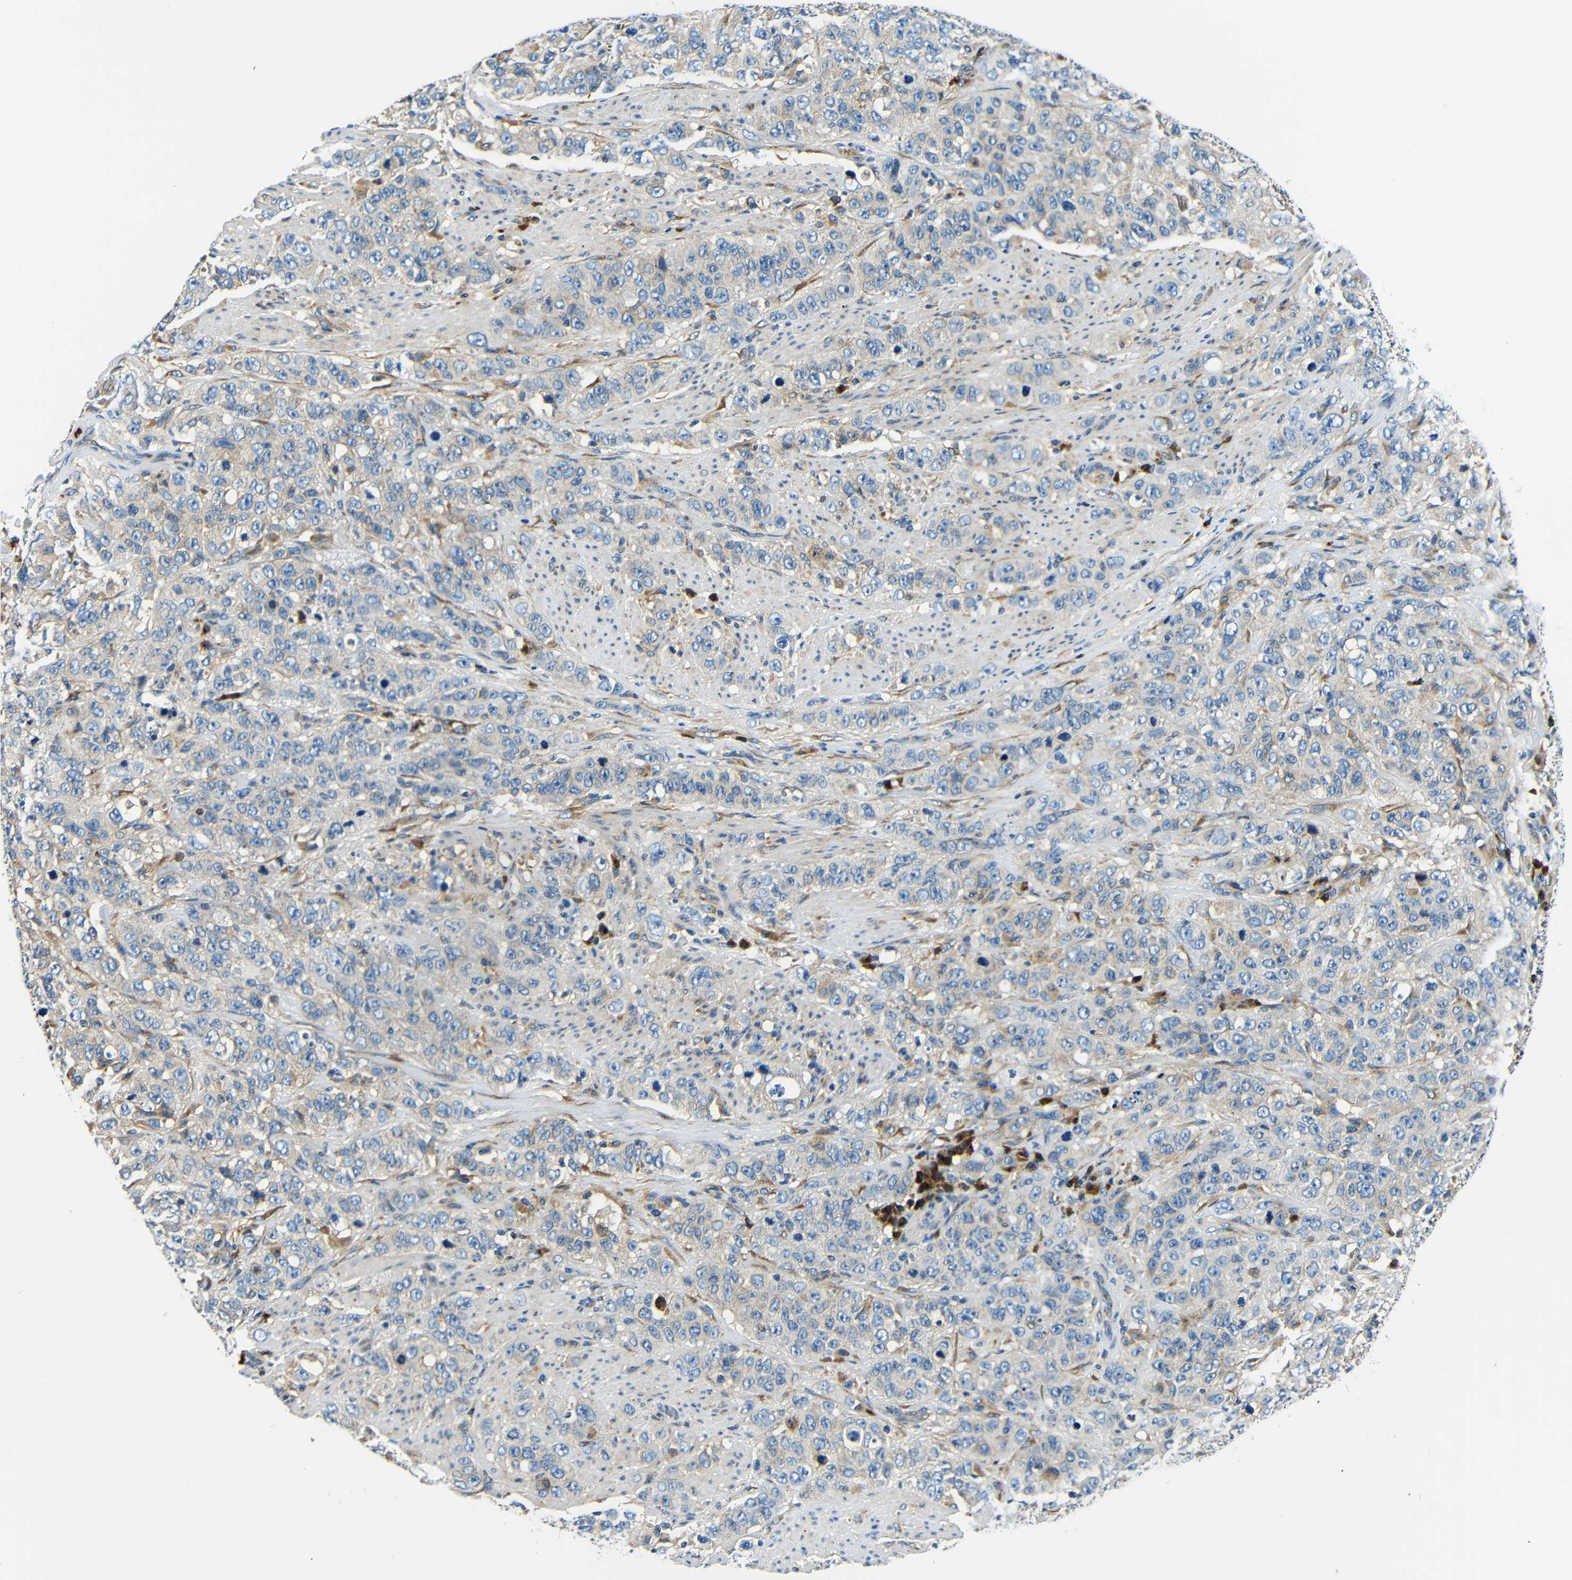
{"staining": {"intensity": "weak", "quantity": "<25%", "location": "cytoplasmic/membranous"}, "tissue": "stomach cancer", "cell_type": "Tumor cells", "image_type": "cancer", "snomed": [{"axis": "morphology", "description": "Adenocarcinoma, NOS"}, {"axis": "topography", "description": "Stomach"}], "caption": "DAB immunohistochemical staining of human stomach cancer (adenocarcinoma) shows no significant staining in tumor cells.", "gene": "USO1", "patient": {"sex": "male", "age": 48}}